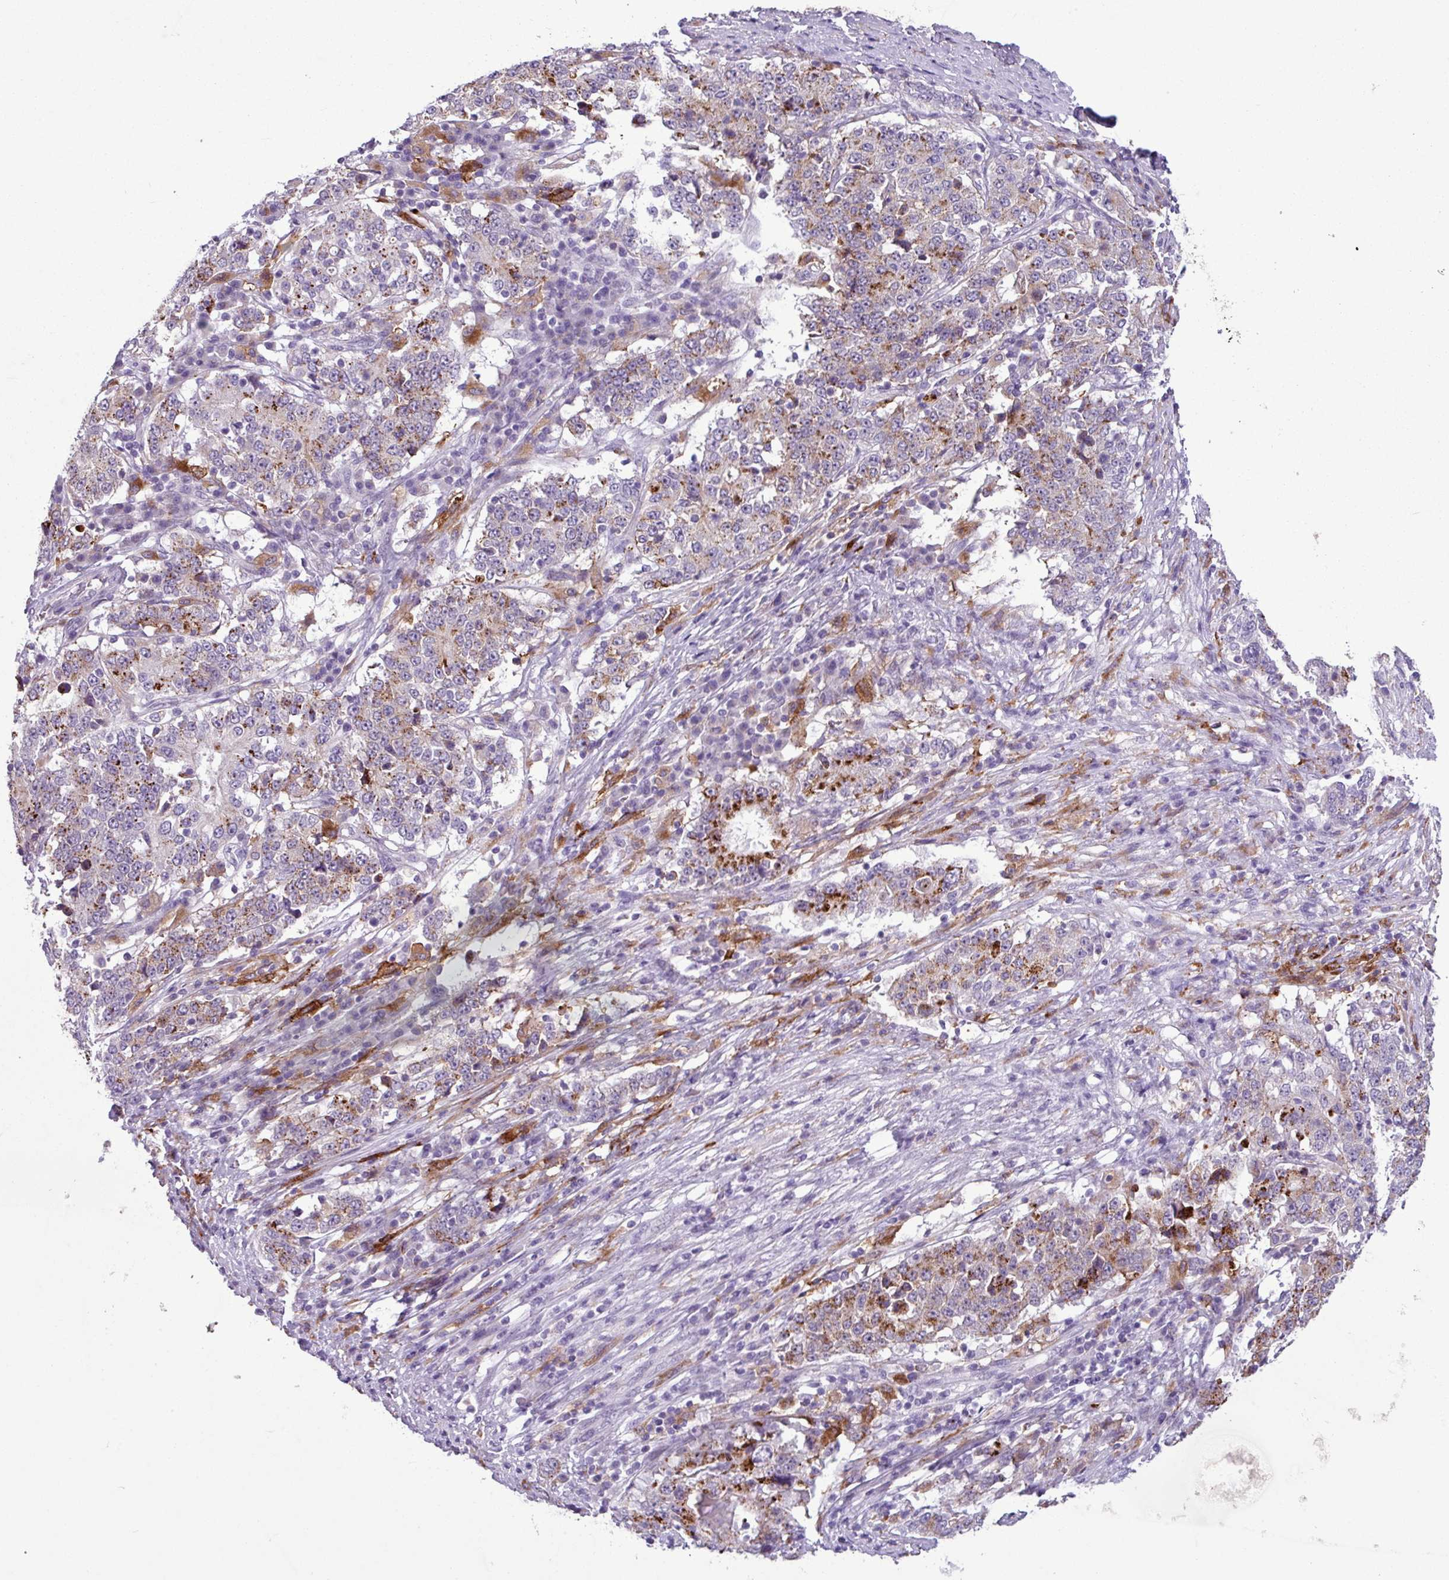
{"staining": {"intensity": "moderate", "quantity": "25%-75%", "location": "cytoplasmic/membranous"}, "tissue": "stomach cancer", "cell_type": "Tumor cells", "image_type": "cancer", "snomed": [{"axis": "morphology", "description": "Adenocarcinoma, NOS"}, {"axis": "topography", "description": "Stomach"}], "caption": "Moderate cytoplasmic/membranous protein staining is present in about 25%-75% of tumor cells in stomach cancer. The protein is stained brown, and the nuclei are stained in blue (DAB IHC with brightfield microscopy, high magnification).", "gene": "C9orf24", "patient": {"sex": "male", "age": 59}}